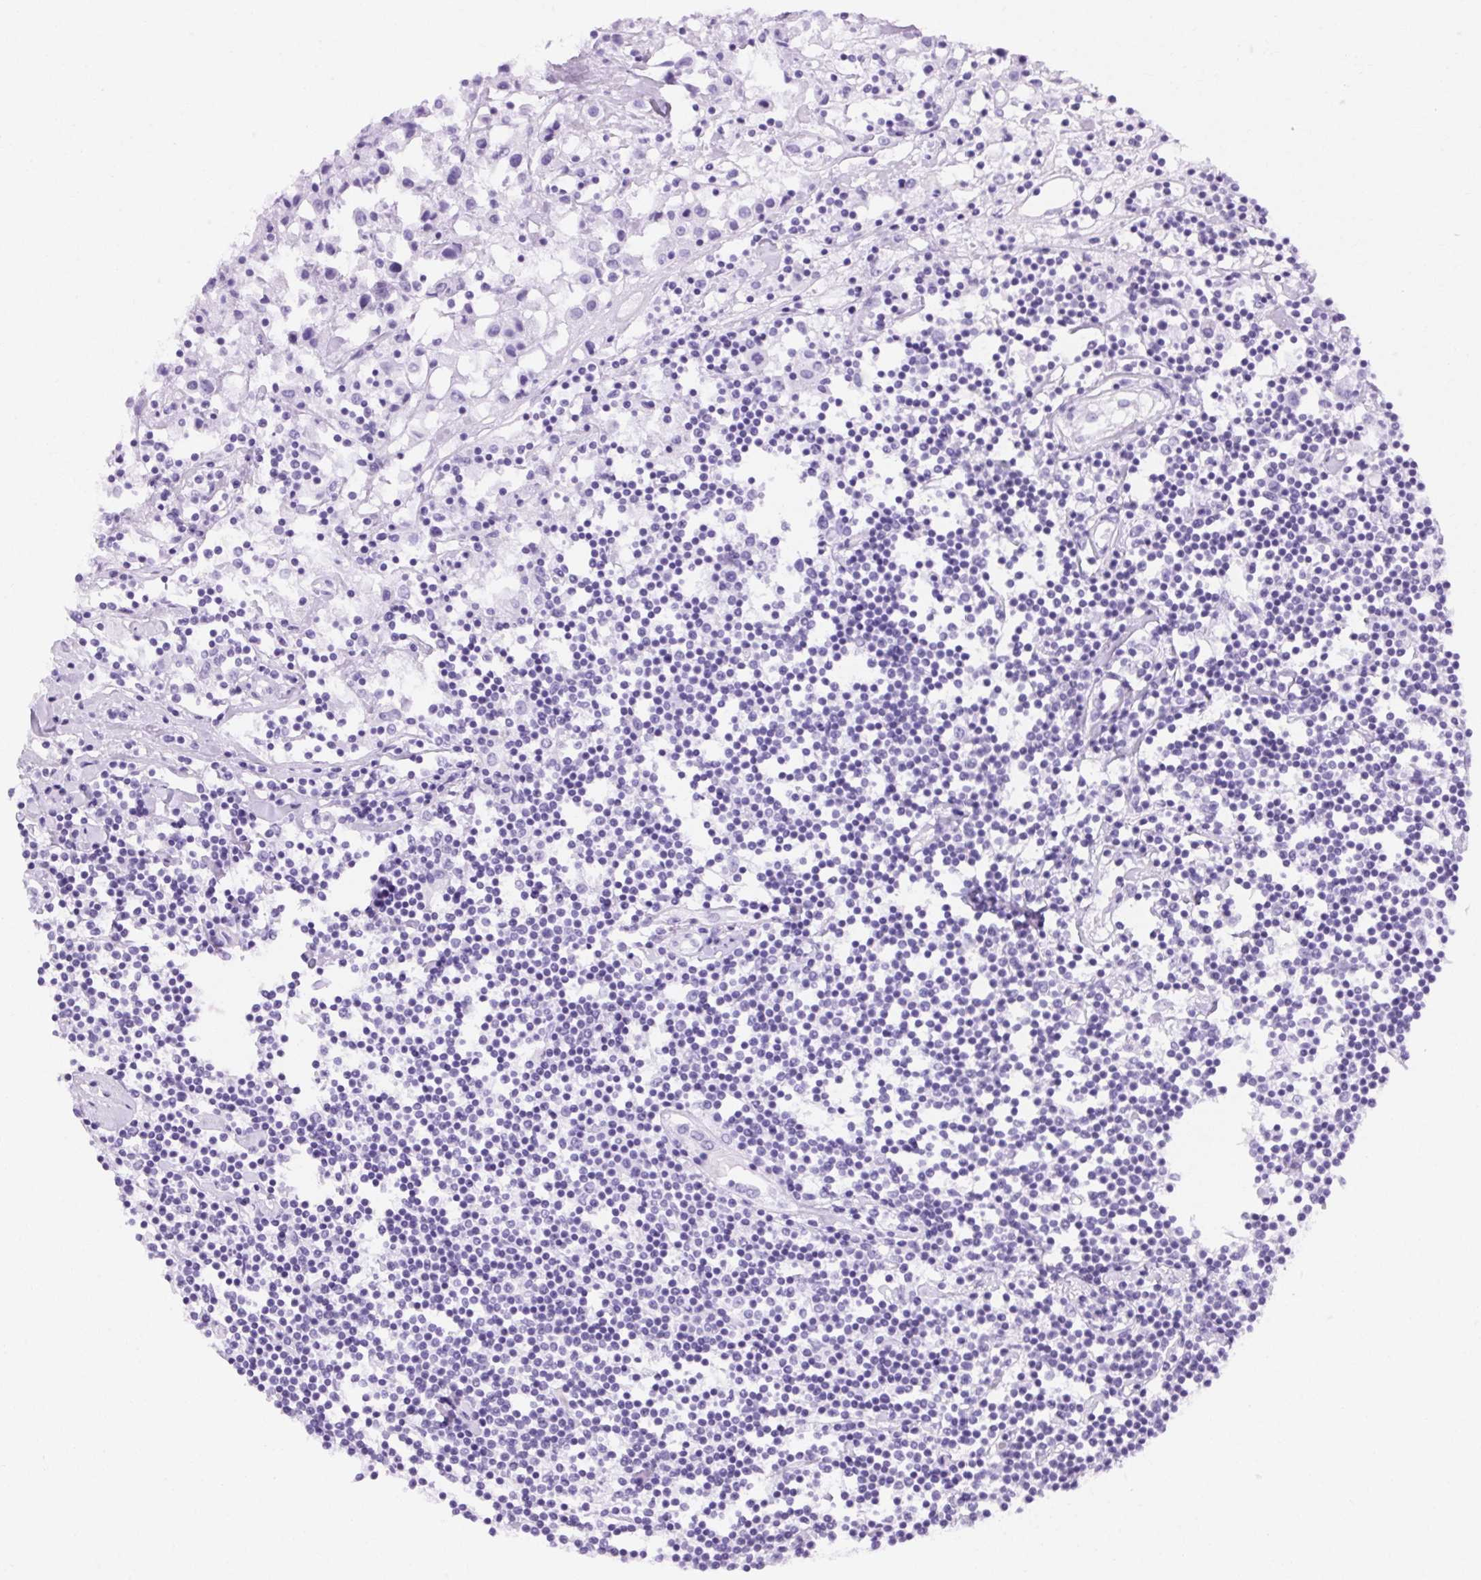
{"staining": {"intensity": "negative", "quantity": "none", "location": "none"}, "tissue": "breast cancer", "cell_type": "Tumor cells", "image_type": "cancer", "snomed": [{"axis": "morphology", "description": "Duct carcinoma"}, {"axis": "topography", "description": "Breast"}], "caption": "Invasive ductal carcinoma (breast) was stained to show a protein in brown. There is no significant expression in tumor cells.", "gene": "ASGR2", "patient": {"sex": "female", "age": 61}}